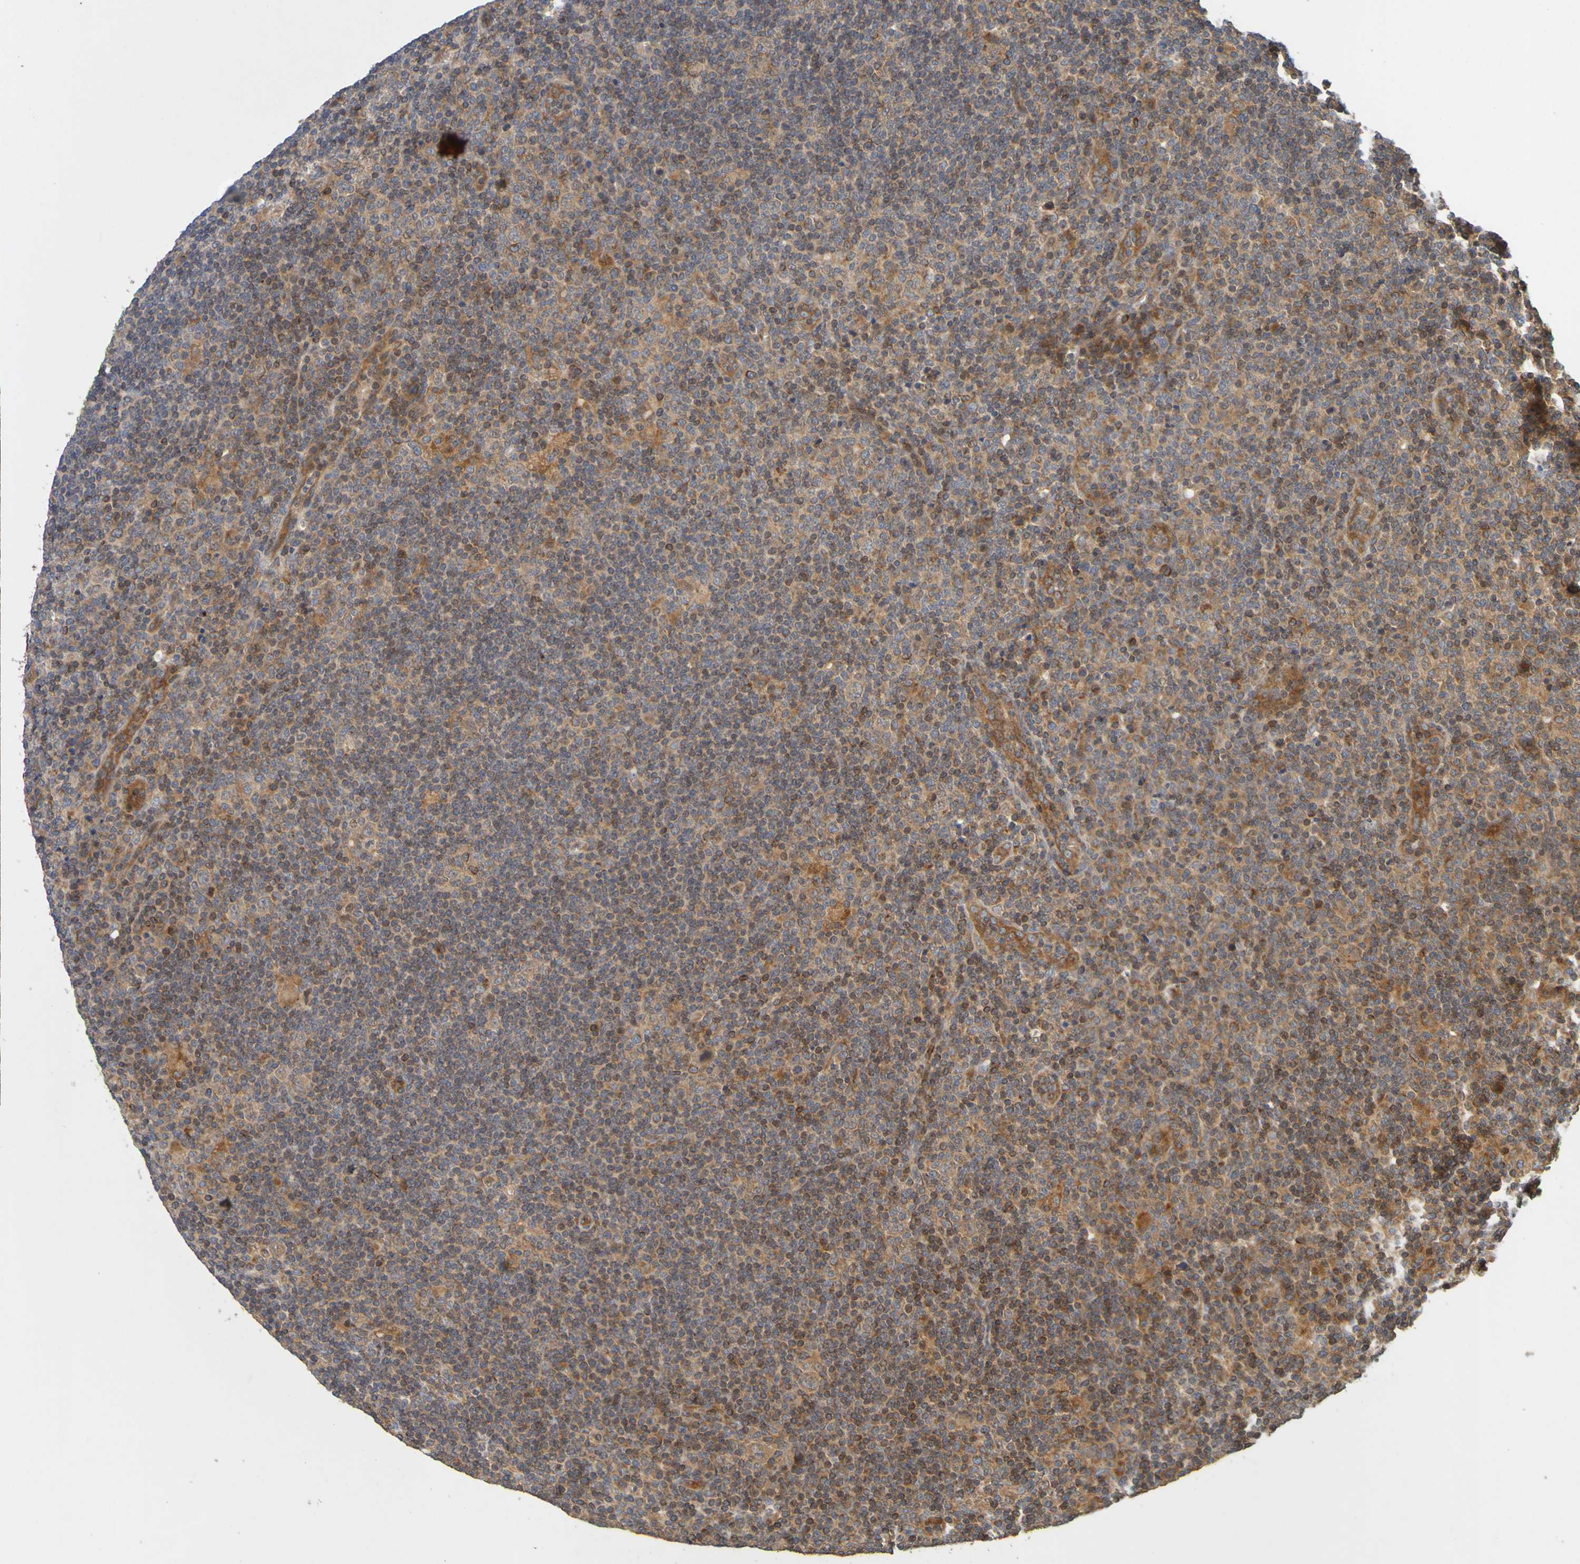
{"staining": {"intensity": "strong", "quantity": "25%-75%", "location": "cytoplasmic/membranous"}, "tissue": "lymphoma", "cell_type": "Tumor cells", "image_type": "cancer", "snomed": [{"axis": "morphology", "description": "Hodgkin's disease, NOS"}, {"axis": "topography", "description": "Lymph node"}], "caption": "Brown immunohistochemical staining in human Hodgkin's disease displays strong cytoplasmic/membranous positivity in approximately 25%-75% of tumor cells.", "gene": "OCRL", "patient": {"sex": "female", "age": 57}}